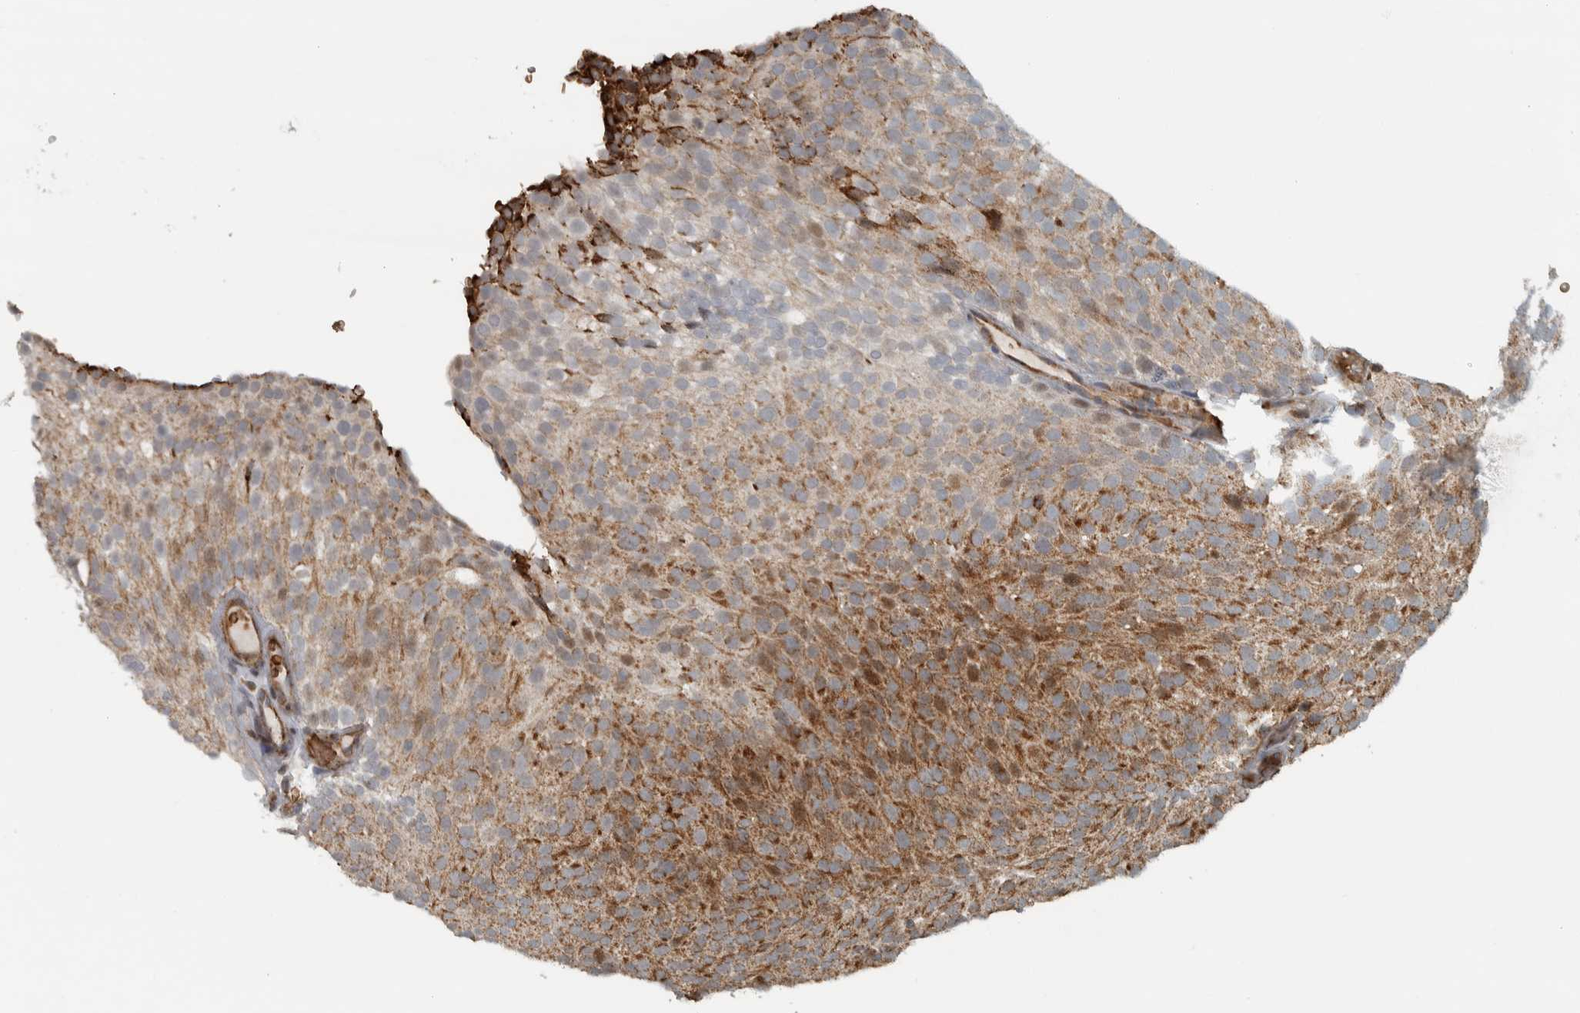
{"staining": {"intensity": "moderate", "quantity": ">75%", "location": "cytoplasmic/membranous"}, "tissue": "urothelial cancer", "cell_type": "Tumor cells", "image_type": "cancer", "snomed": [{"axis": "morphology", "description": "Urothelial carcinoma, Low grade"}, {"axis": "topography", "description": "Urinary bladder"}], "caption": "Immunohistochemistry (IHC) histopathology image of neoplastic tissue: human urothelial carcinoma (low-grade) stained using immunohistochemistry (IHC) displays medium levels of moderate protein expression localized specifically in the cytoplasmic/membranous of tumor cells, appearing as a cytoplasmic/membranous brown color.", "gene": "PPM1K", "patient": {"sex": "male", "age": 78}}